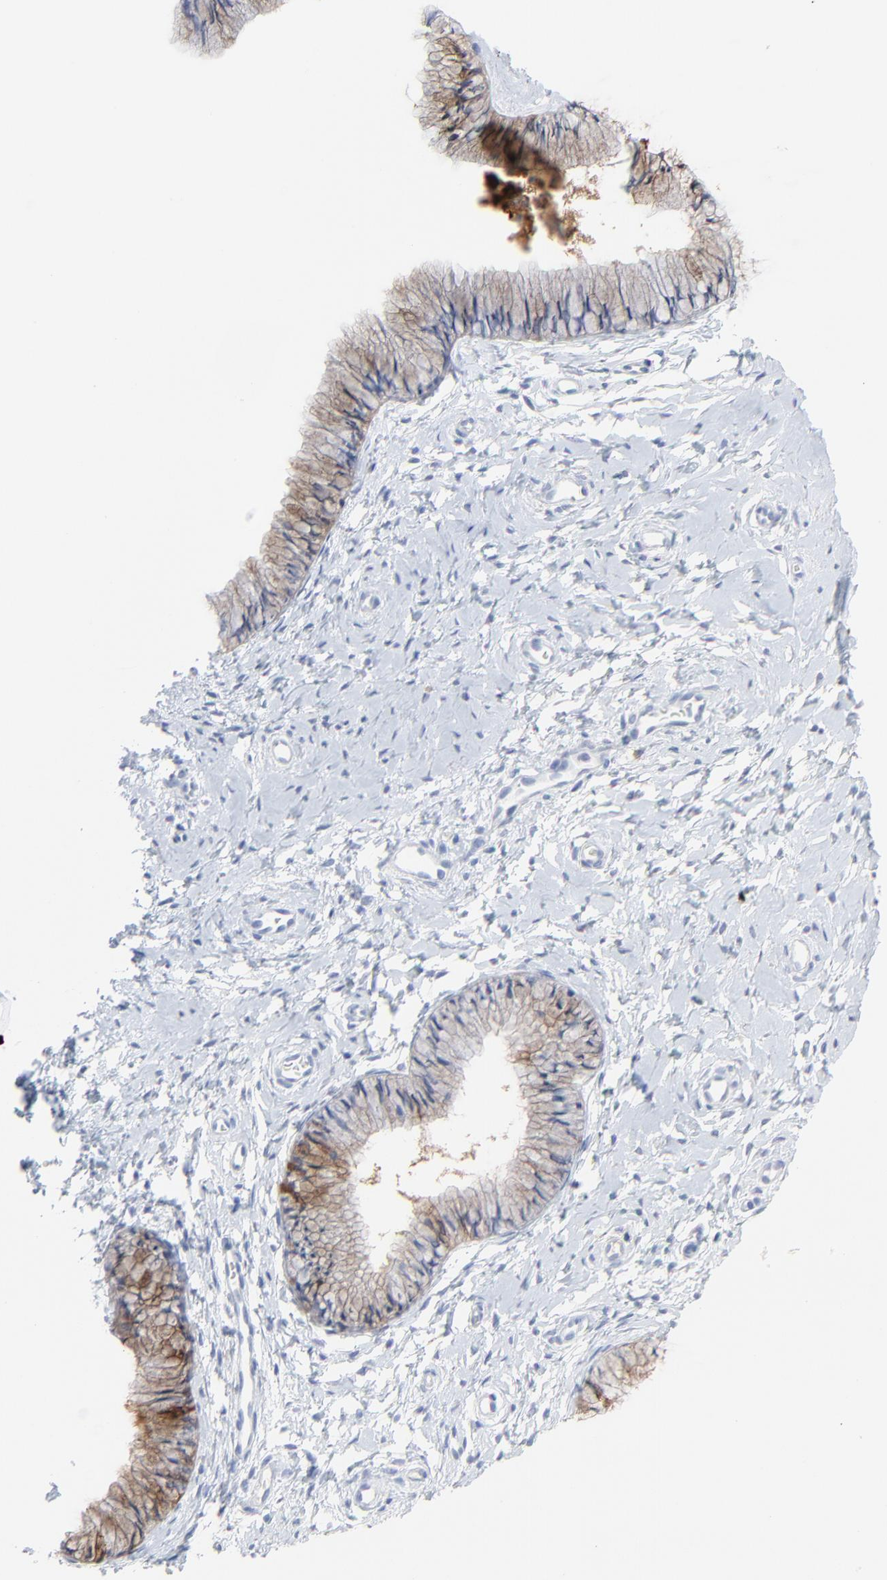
{"staining": {"intensity": "weak", "quantity": "25%-75%", "location": "cytoplasmic/membranous"}, "tissue": "cervix", "cell_type": "Glandular cells", "image_type": "normal", "snomed": [{"axis": "morphology", "description": "Normal tissue, NOS"}, {"axis": "topography", "description": "Cervix"}], "caption": "Glandular cells show weak cytoplasmic/membranous staining in about 25%-75% of cells in unremarkable cervix. (brown staining indicates protein expression, while blue staining denotes nuclei).", "gene": "LCN2", "patient": {"sex": "female", "age": 46}}